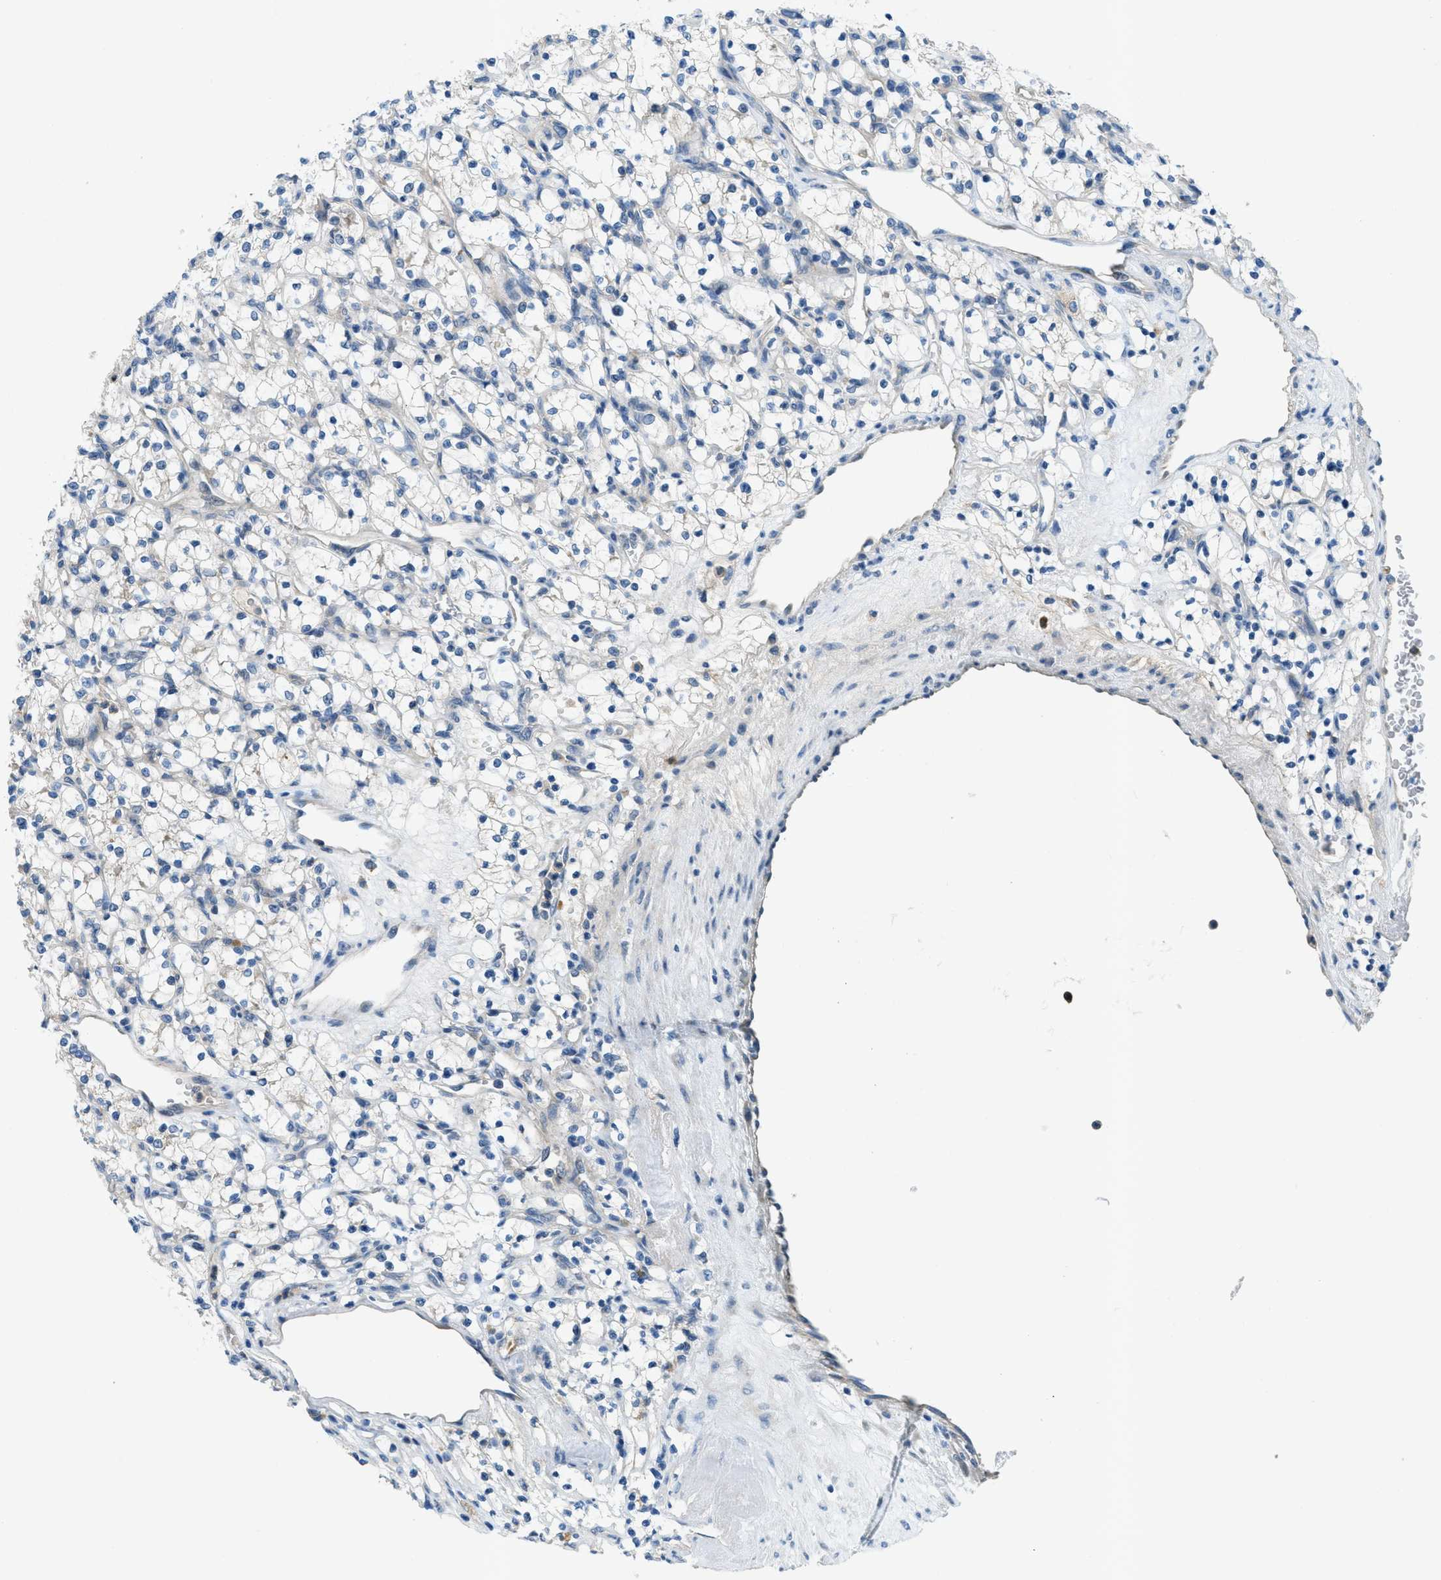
{"staining": {"intensity": "negative", "quantity": "none", "location": "none"}, "tissue": "renal cancer", "cell_type": "Tumor cells", "image_type": "cancer", "snomed": [{"axis": "morphology", "description": "Adenocarcinoma, NOS"}, {"axis": "topography", "description": "Kidney"}], "caption": "Immunohistochemical staining of adenocarcinoma (renal) reveals no significant staining in tumor cells. Nuclei are stained in blue.", "gene": "SNX14", "patient": {"sex": "female", "age": 69}}